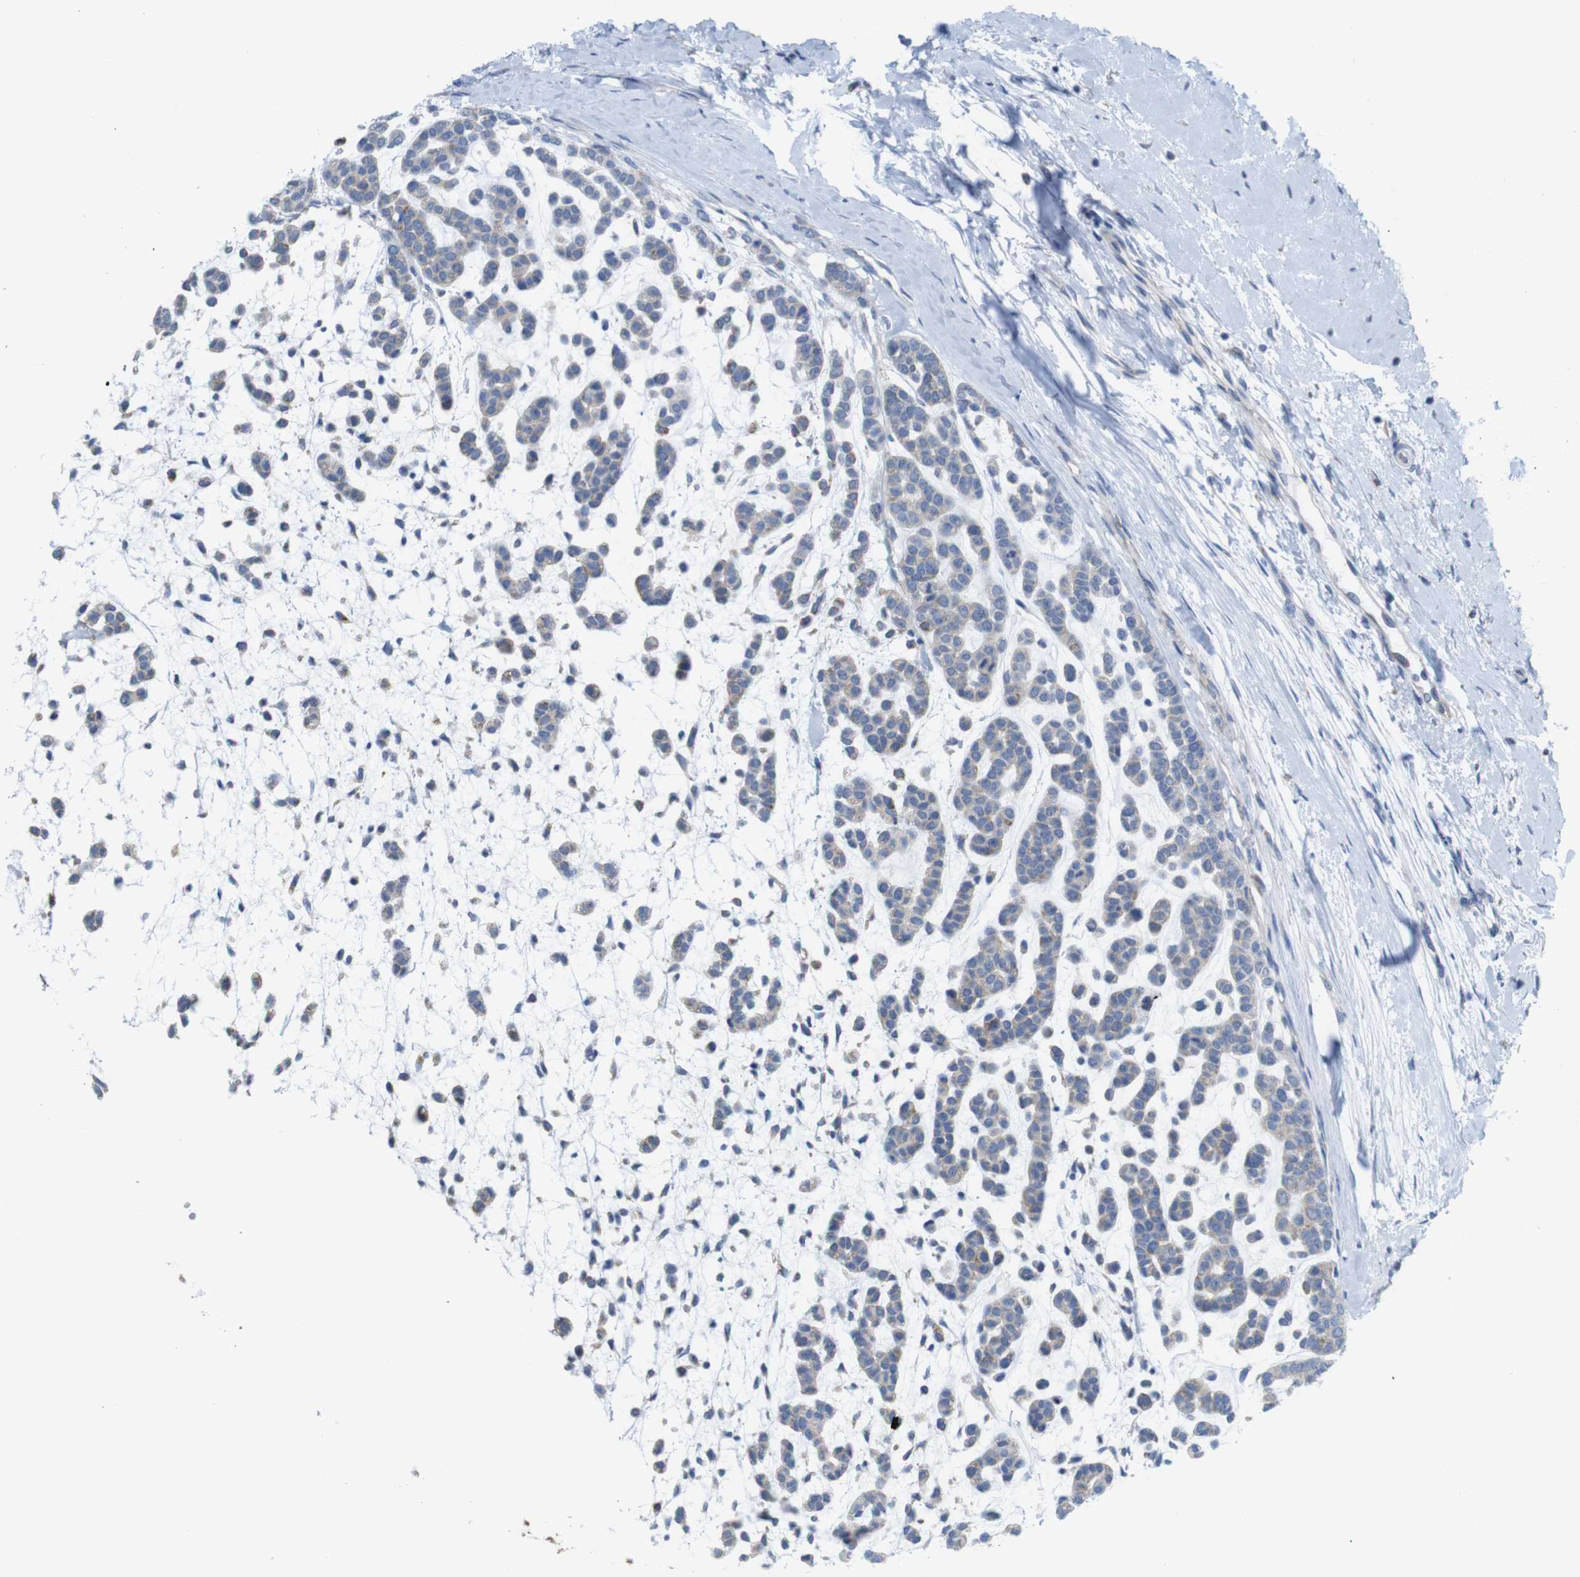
{"staining": {"intensity": "weak", "quantity": ">75%", "location": "cytoplasmic/membranous"}, "tissue": "head and neck cancer", "cell_type": "Tumor cells", "image_type": "cancer", "snomed": [{"axis": "morphology", "description": "Adenocarcinoma, NOS"}, {"axis": "morphology", "description": "Adenoma, NOS"}, {"axis": "topography", "description": "Head-Neck"}], "caption": "A brown stain shows weak cytoplasmic/membranous positivity of a protein in head and neck cancer tumor cells.", "gene": "PTPRR", "patient": {"sex": "female", "age": 55}}